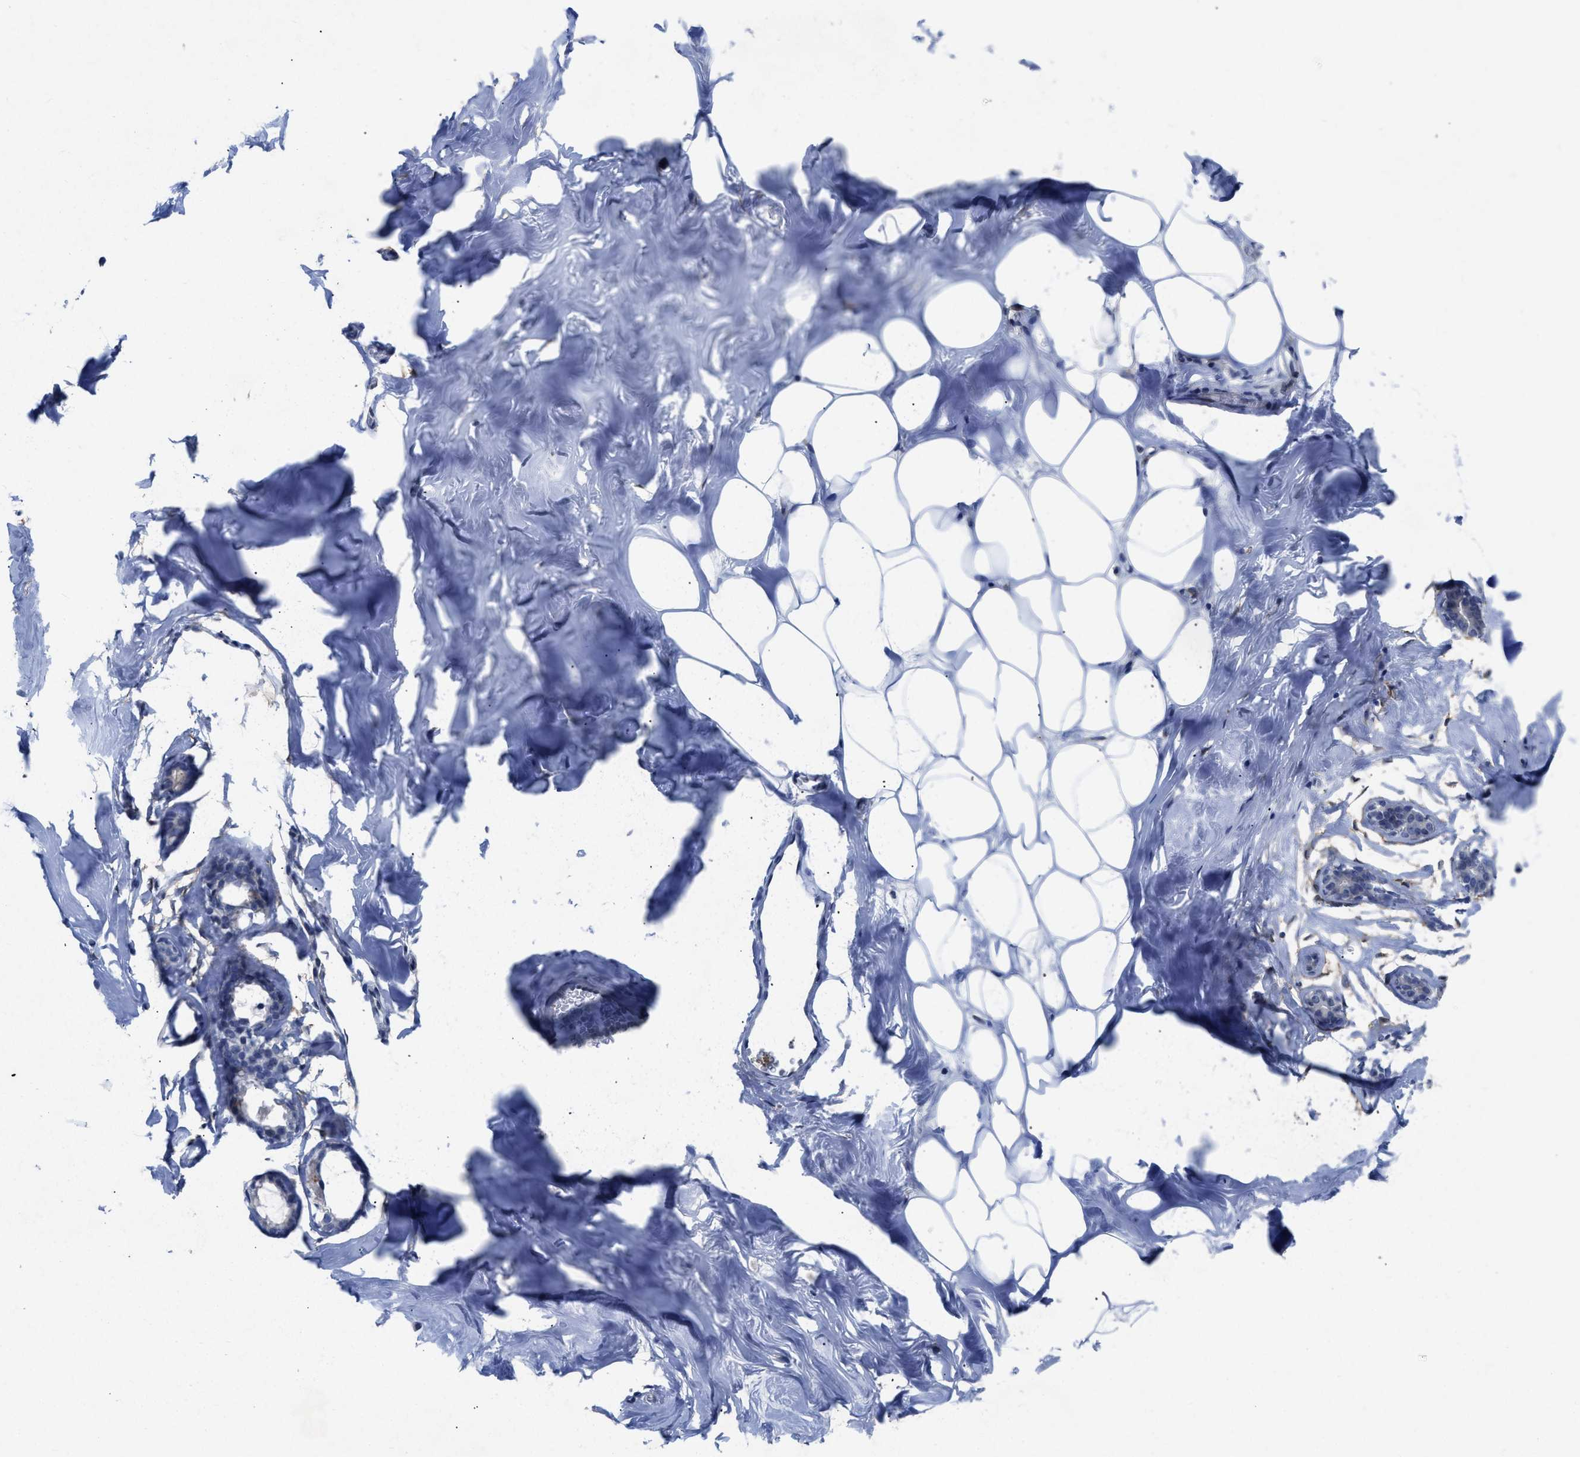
{"staining": {"intensity": "negative", "quantity": "none", "location": "none"}, "tissue": "adipose tissue", "cell_type": "Adipocytes", "image_type": "normal", "snomed": [{"axis": "morphology", "description": "Normal tissue, NOS"}, {"axis": "morphology", "description": "Fibrosis, NOS"}, {"axis": "topography", "description": "Breast"}, {"axis": "topography", "description": "Adipose tissue"}], "caption": "Unremarkable adipose tissue was stained to show a protein in brown. There is no significant positivity in adipocytes. (Stains: DAB immunohistochemistry (IHC) with hematoxylin counter stain, Microscopy: brightfield microscopy at high magnification).", "gene": "PDGFRA", "patient": {"sex": "female", "age": 39}}